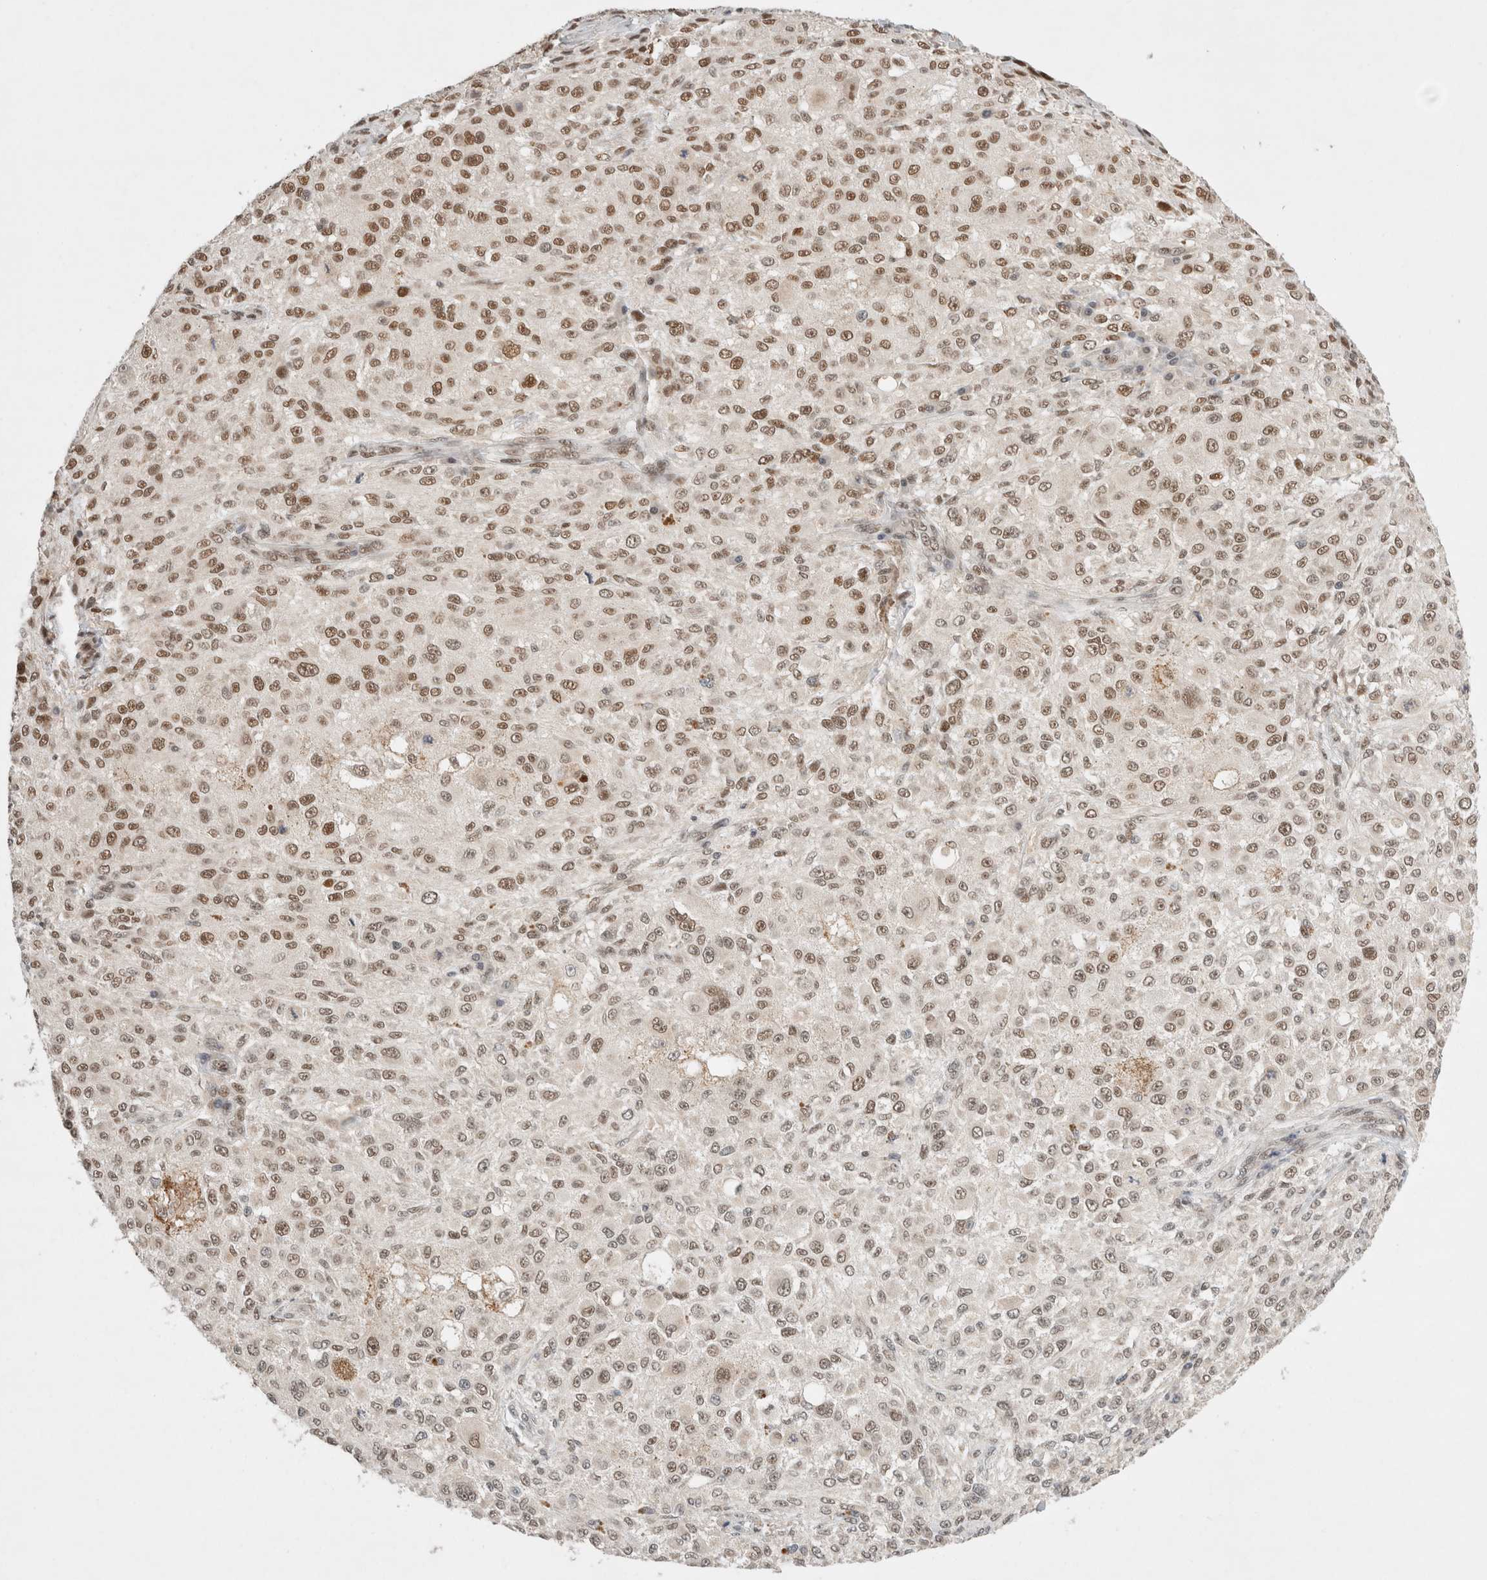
{"staining": {"intensity": "moderate", "quantity": ">75%", "location": "nuclear"}, "tissue": "melanoma", "cell_type": "Tumor cells", "image_type": "cancer", "snomed": [{"axis": "morphology", "description": "Necrosis, NOS"}, {"axis": "morphology", "description": "Malignant melanoma, NOS"}, {"axis": "topography", "description": "Skin"}], "caption": "An image of human malignant melanoma stained for a protein reveals moderate nuclear brown staining in tumor cells.", "gene": "GTF2I", "patient": {"sex": "female", "age": 87}}